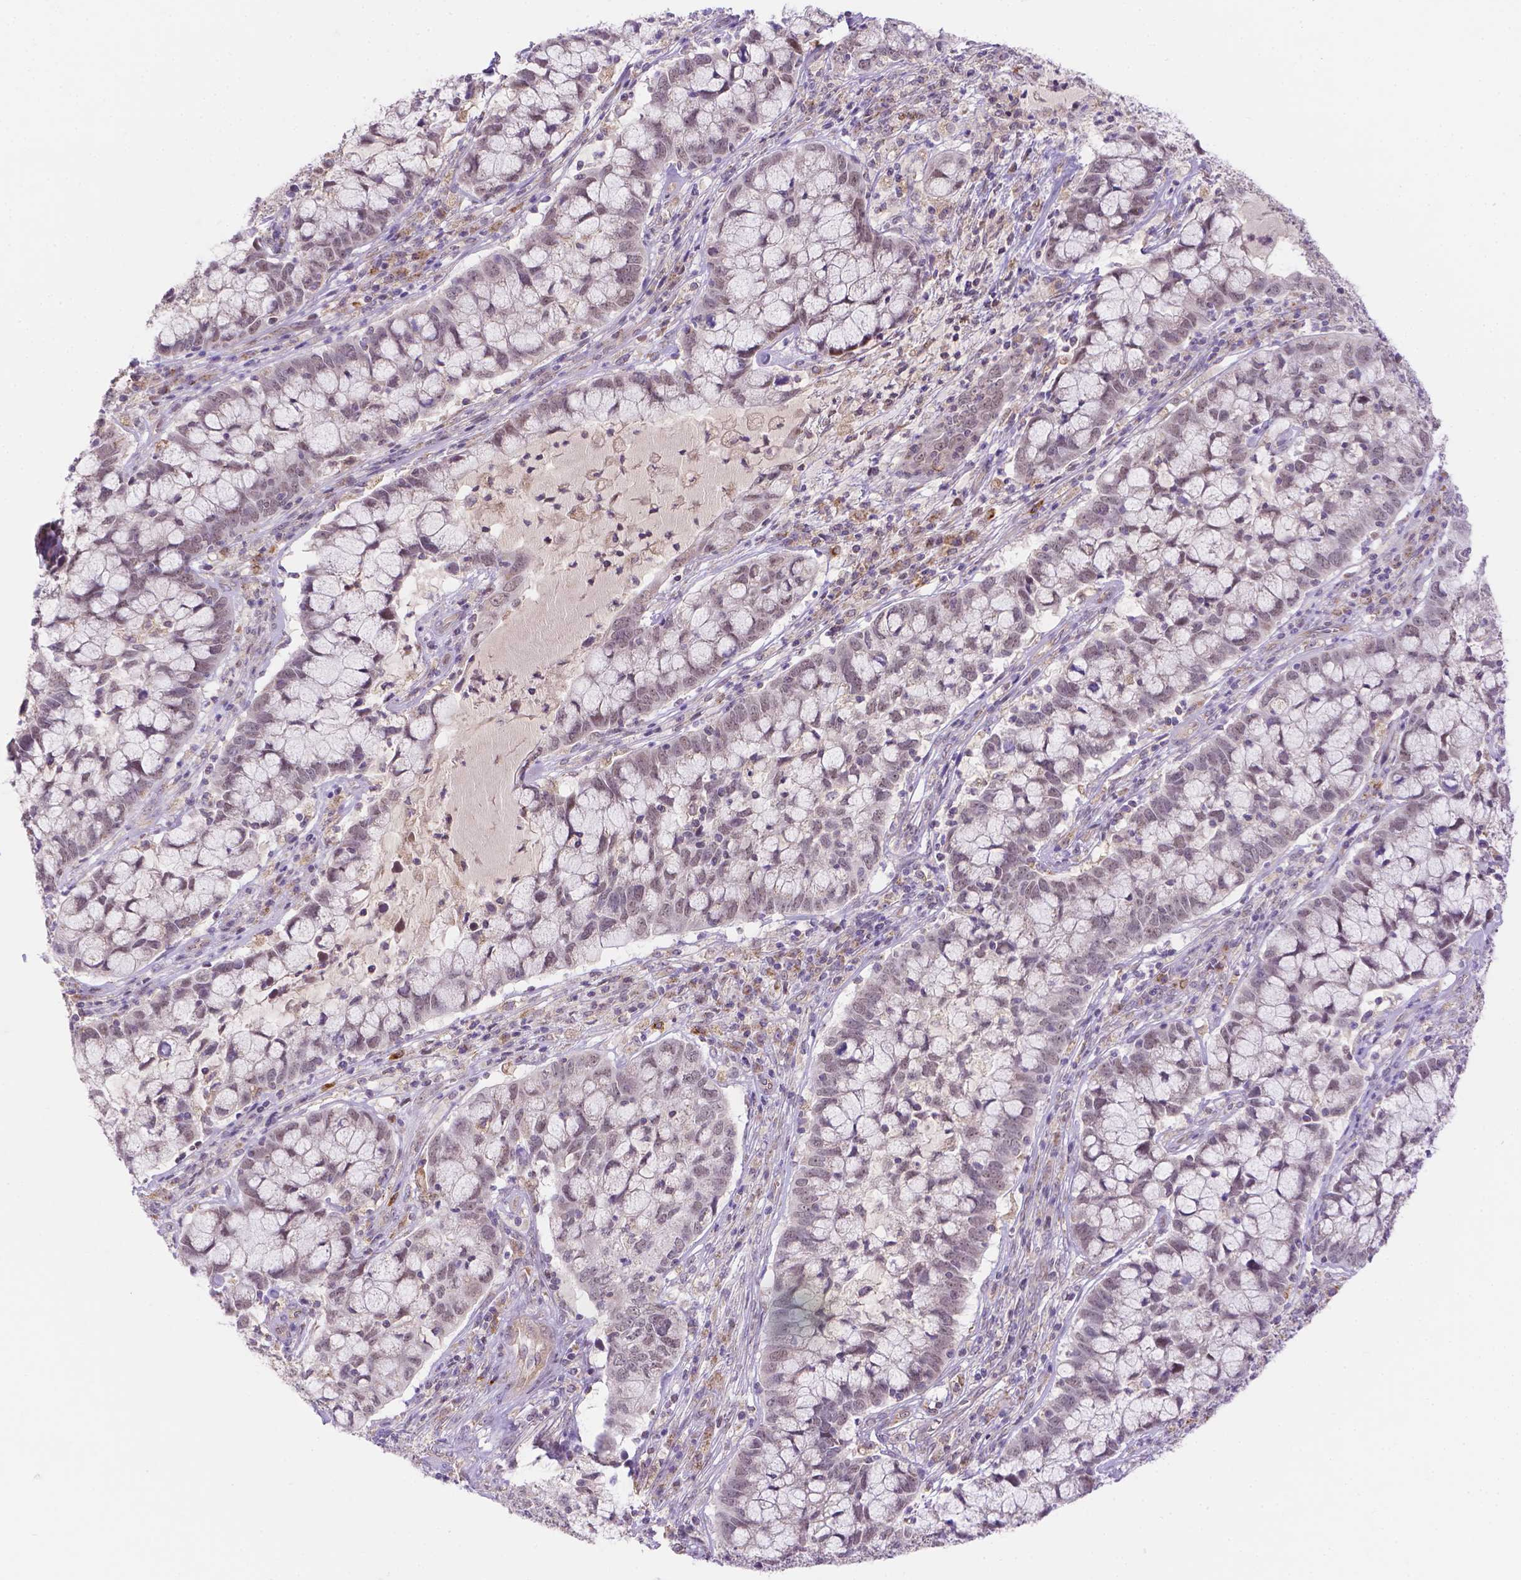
{"staining": {"intensity": "weak", "quantity": "<25%", "location": "cytoplasmic/membranous"}, "tissue": "cervical cancer", "cell_type": "Tumor cells", "image_type": "cancer", "snomed": [{"axis": "morphology", "description": "Adenocarcinoma, NOS"}, {"axis": "topography", "description": "Cervix"}], "caption": "DAB immunohistochemical staining of cervical adenocarcinoma shows no significant staining in tumor cells.", "gene": "CYYR1", "patient": {"sex": "female", "age": 40}}